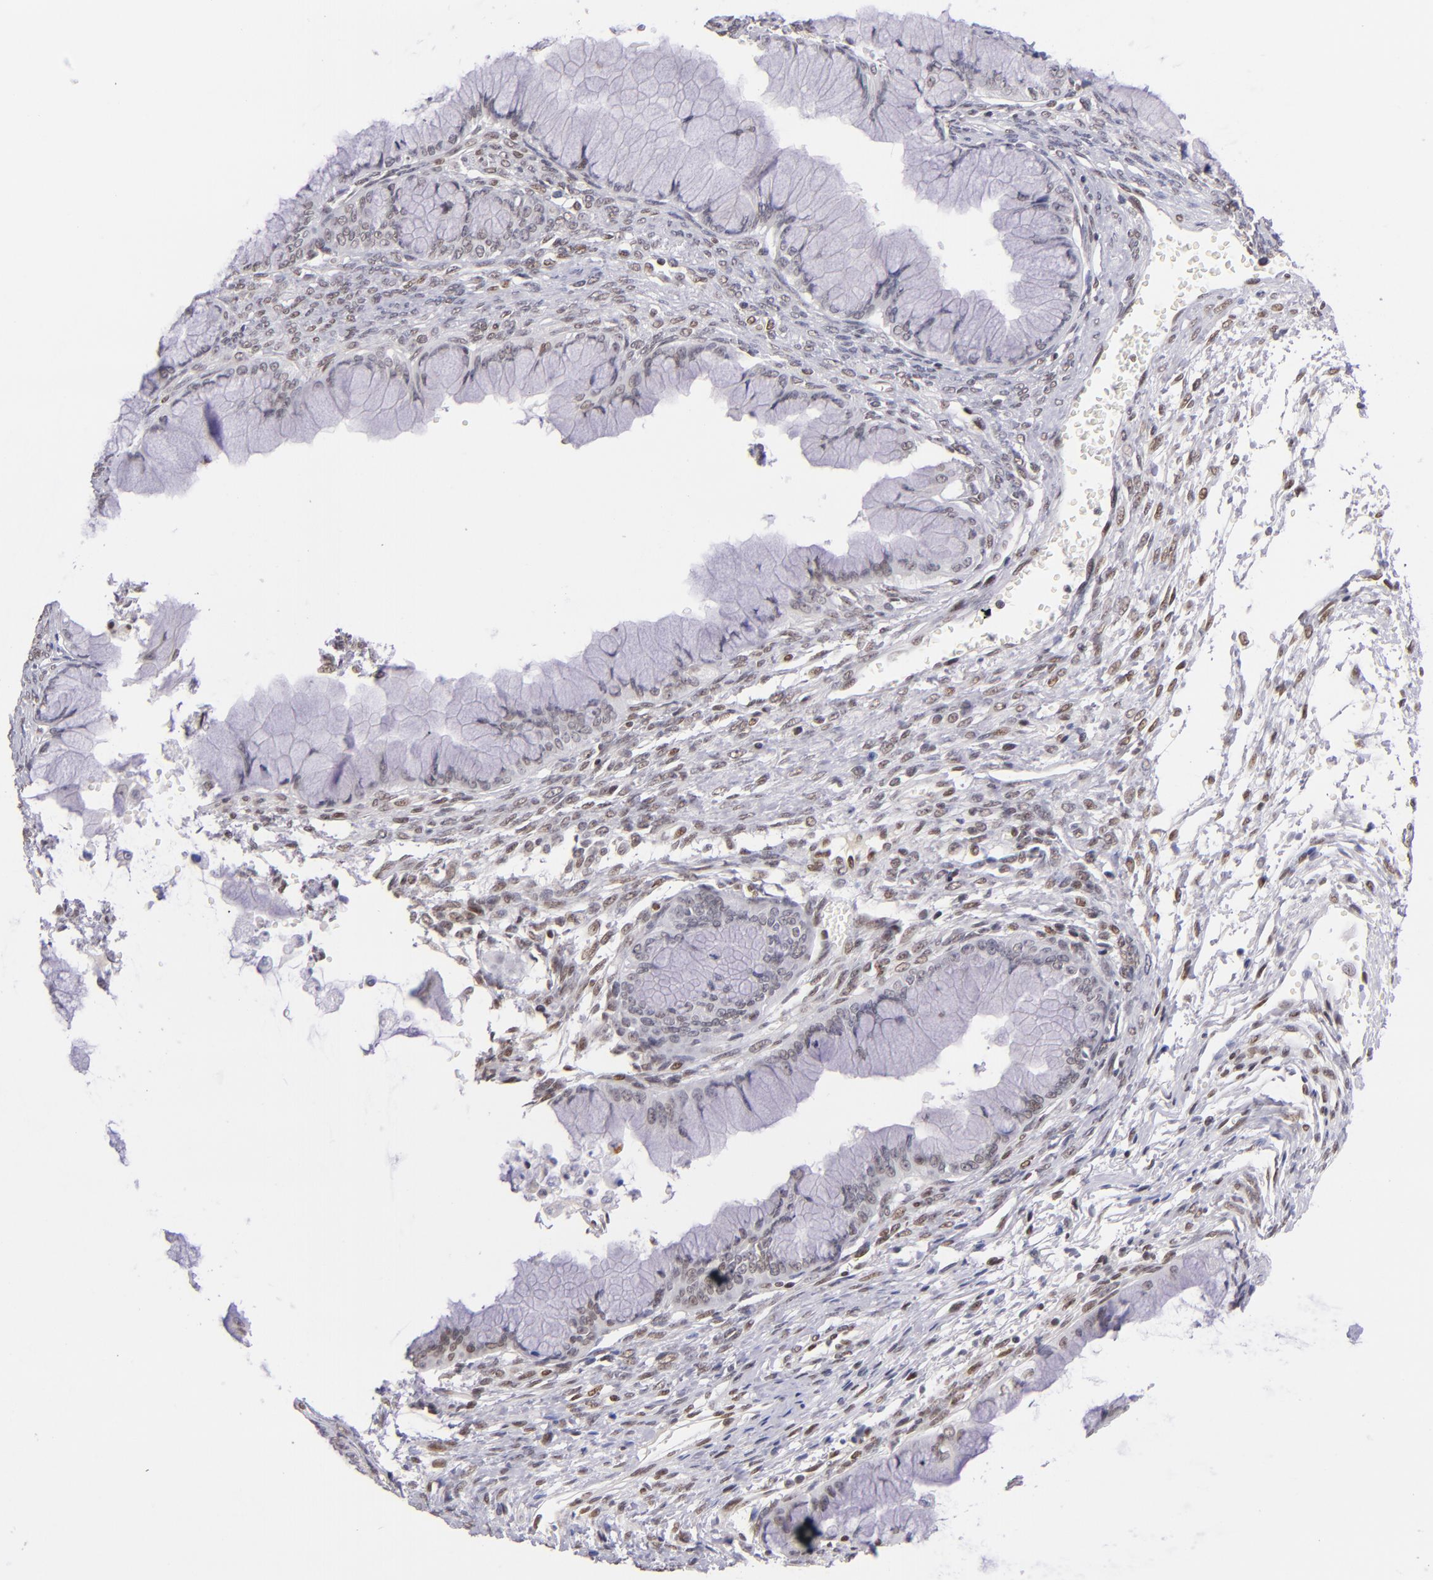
{"staining": {"intensity": "weak", "quantity": "<25%", "location": "nuclear"}, "tissue": "ovarian cancer", "cell_type": "Tumor cells", "image_type": "cancer", "snomed": [{"axis": "morphology", "description": "Cystadenocarcinoma, mucinous, NOS"}, {"axis": "topography", "description": "Ovary"}], "caption": "This photomicrograph is of ovarian mucinous cystadenocarcinoma stained with IHC to label a protein in brown with the nuclei are counter-stained blue. There is no expression in tumor cells.", "gene": "ZNF148", "patient": {"sex": "female", "age": 63}}